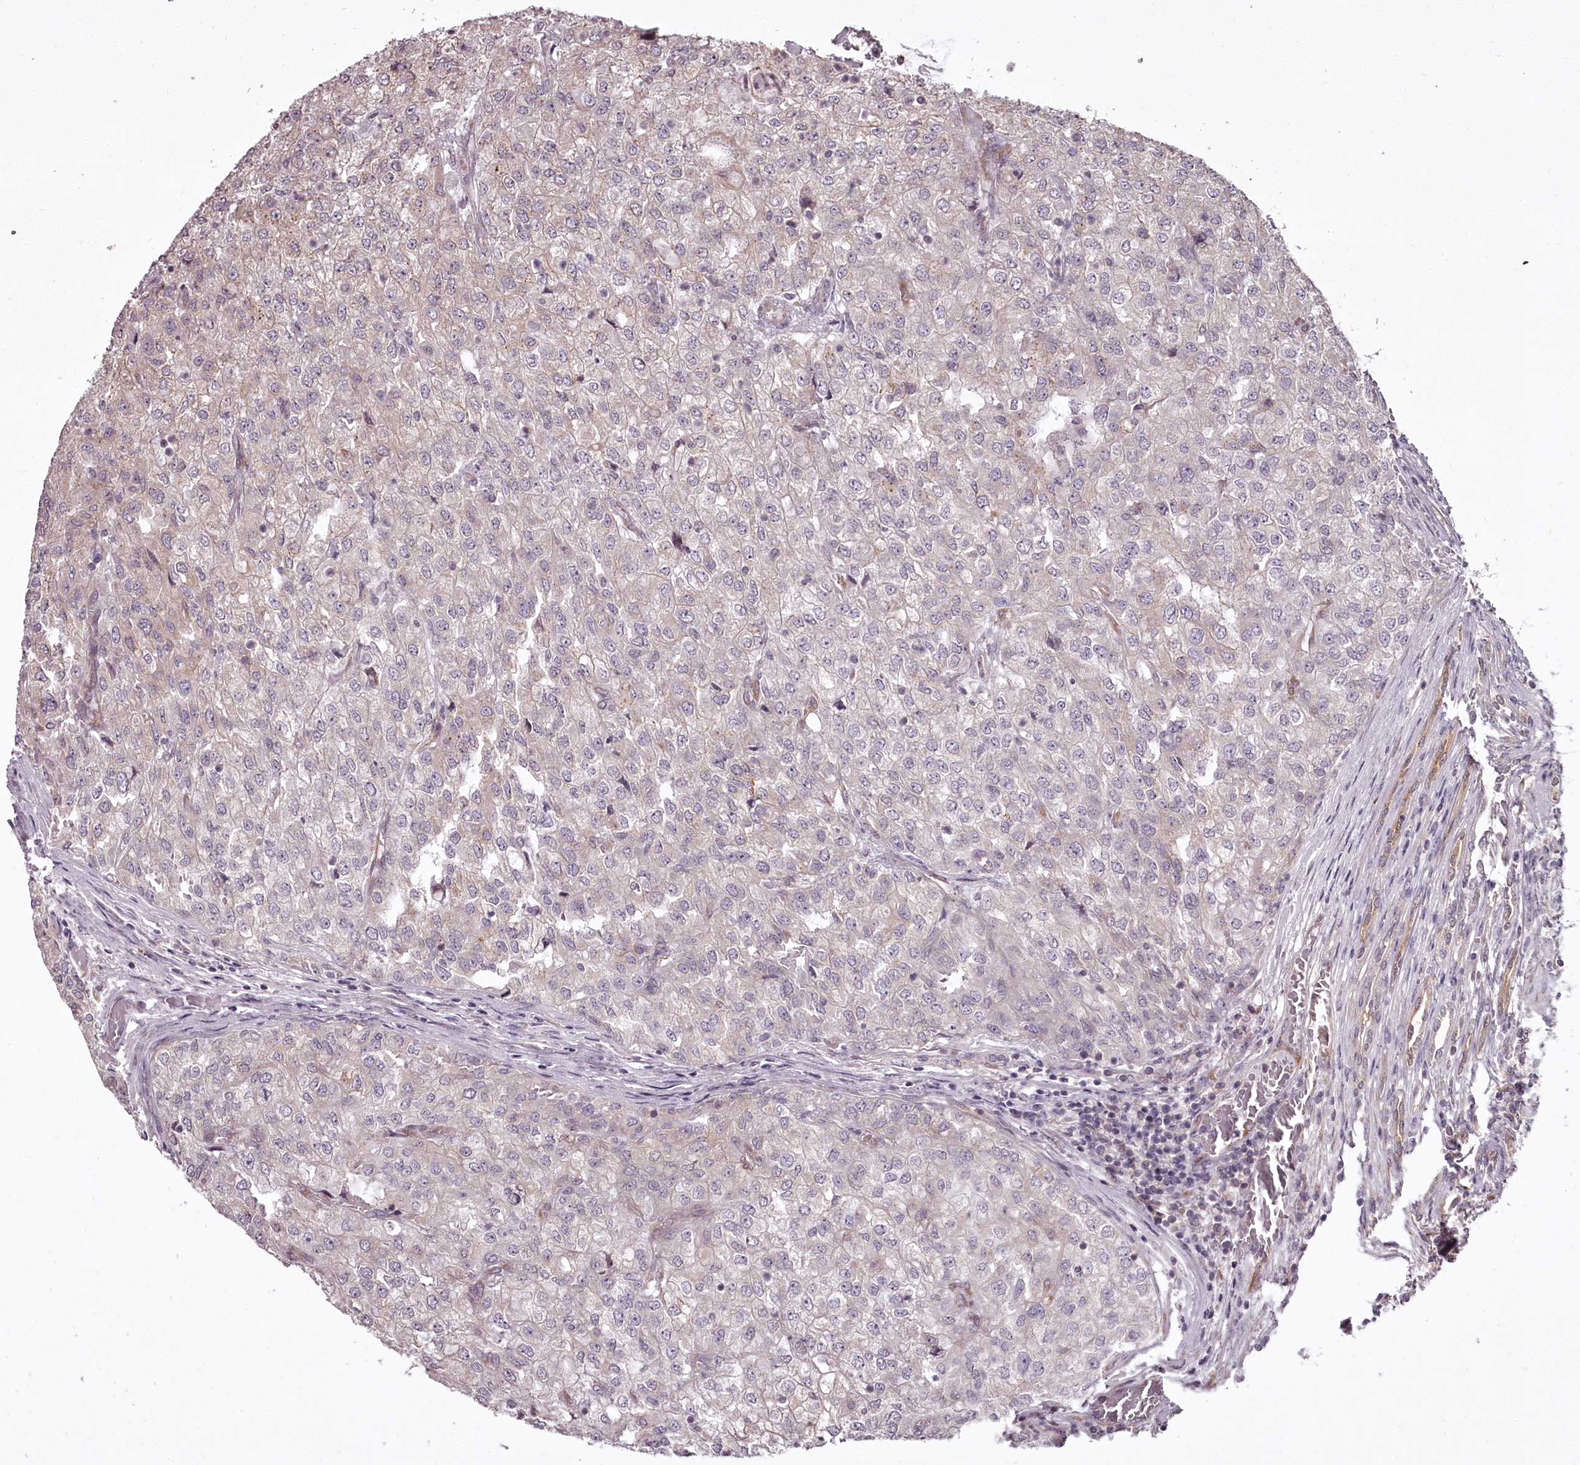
{"staining": {"intensity": "negative", "quantity": "none", "location": "none"}, "tissue": "renal cancer", "cell_type": "Tumor cells", "image_type": "cancer", "snomed": [{"axis": "morphology", "description": "Adenocarcinoma, NOS"}, {"axis": "topography", "description": "Kidney"}], "caption": "High power microscopy histopathology image of an IHC image of renal adenocarcinoma, revealing no significant positivity in tumor cells.", "gene": "CCDC92", "patient": {"sex": "female", "age": 54}}